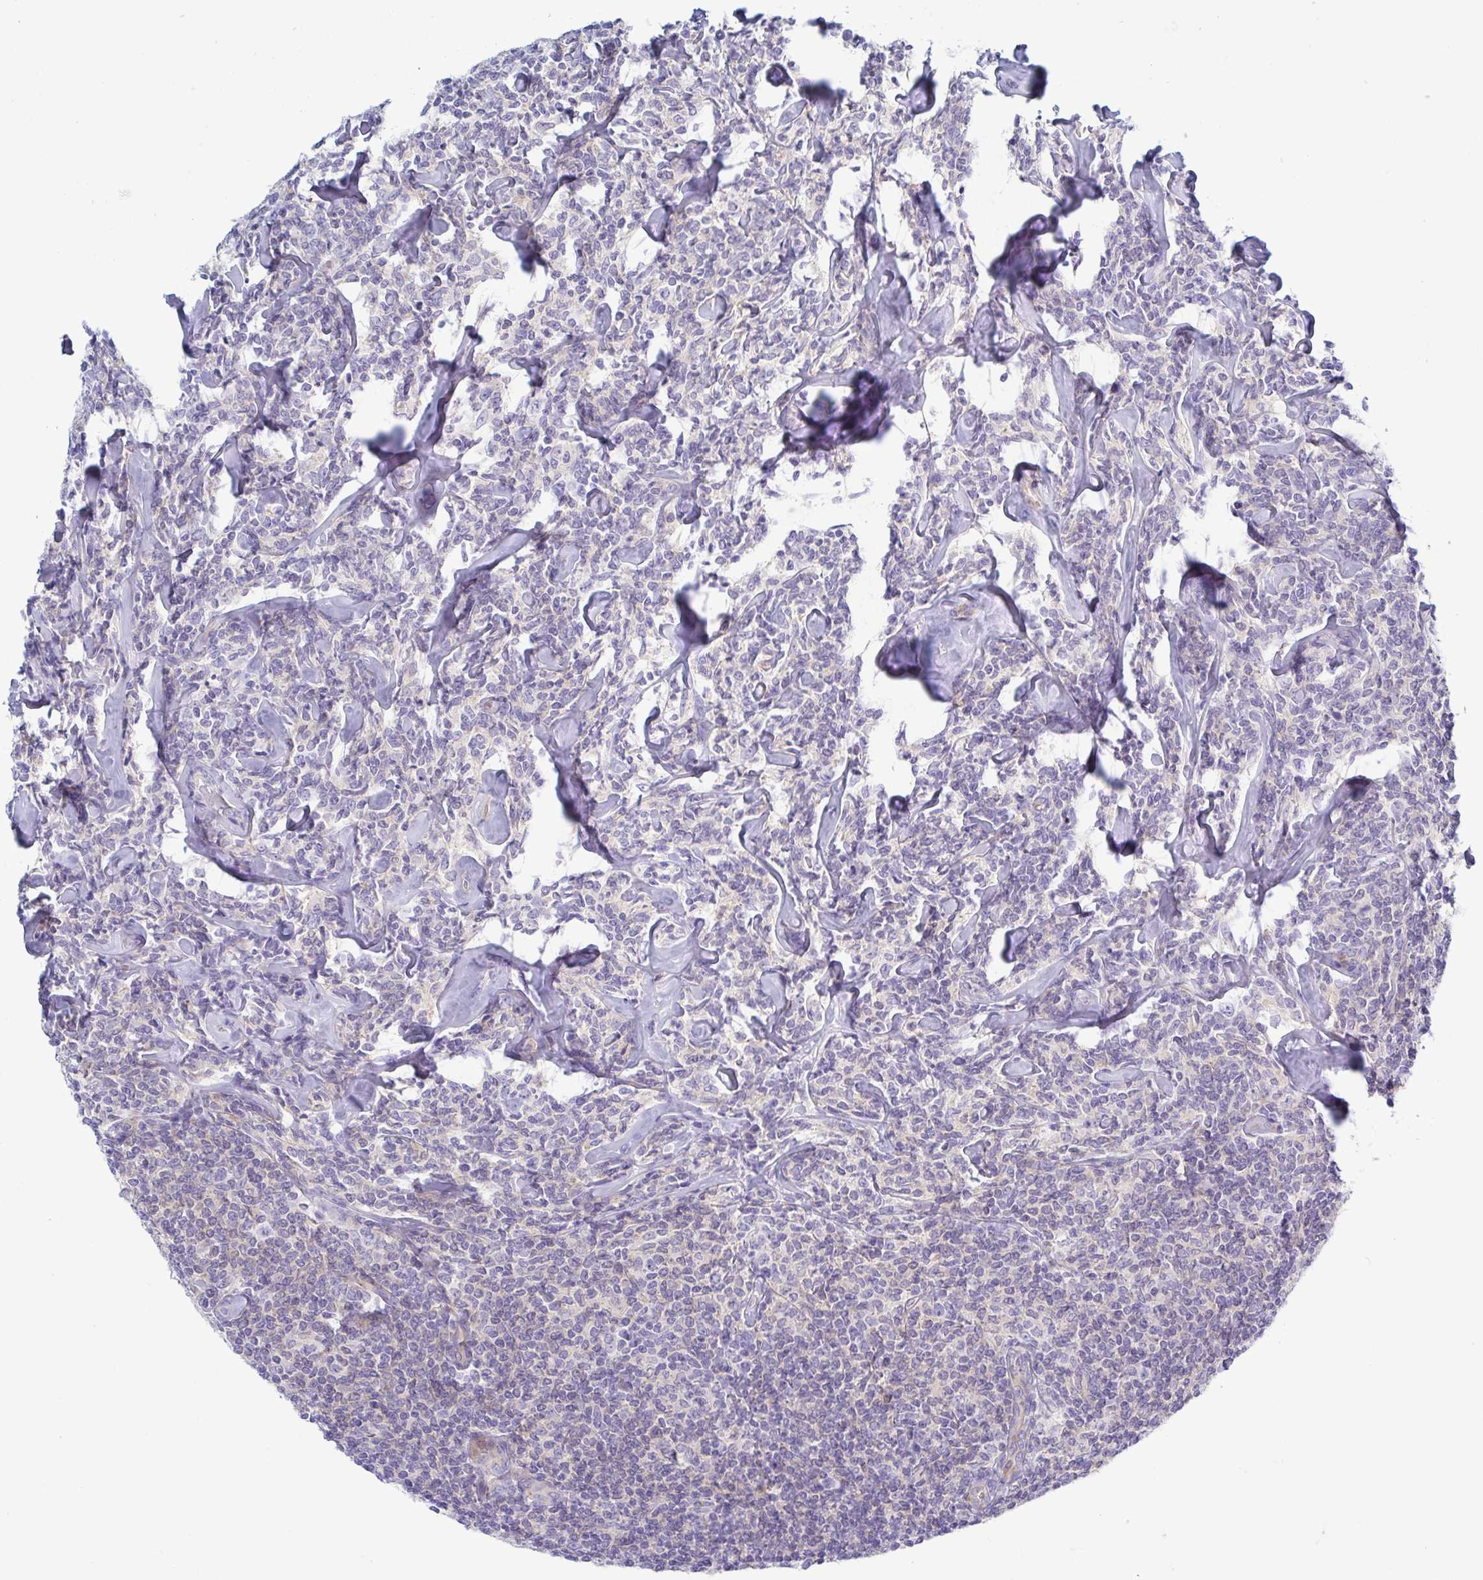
{"staining": {"intensity": "negative", "quantity": "none", "location": "none"}, "tissue": "lymphoma", "cell_type": "Tumor cells", "image_type": "cancer", "snomed": [{"axis": "morphology", "description": "Malignant lymphoma, non-Hodgkin's type, Low grade"}, {"axis": "topography", "description": "Lymph node"}], "caption": "High magnification brightfield microscopy of lymphoma stained with DAB (brown) and counterstained with hematoxylin (blue): tumor cells show no significant expression.", "gene": "TNNI2", "patient": {"sex": "female", "age": 56}}